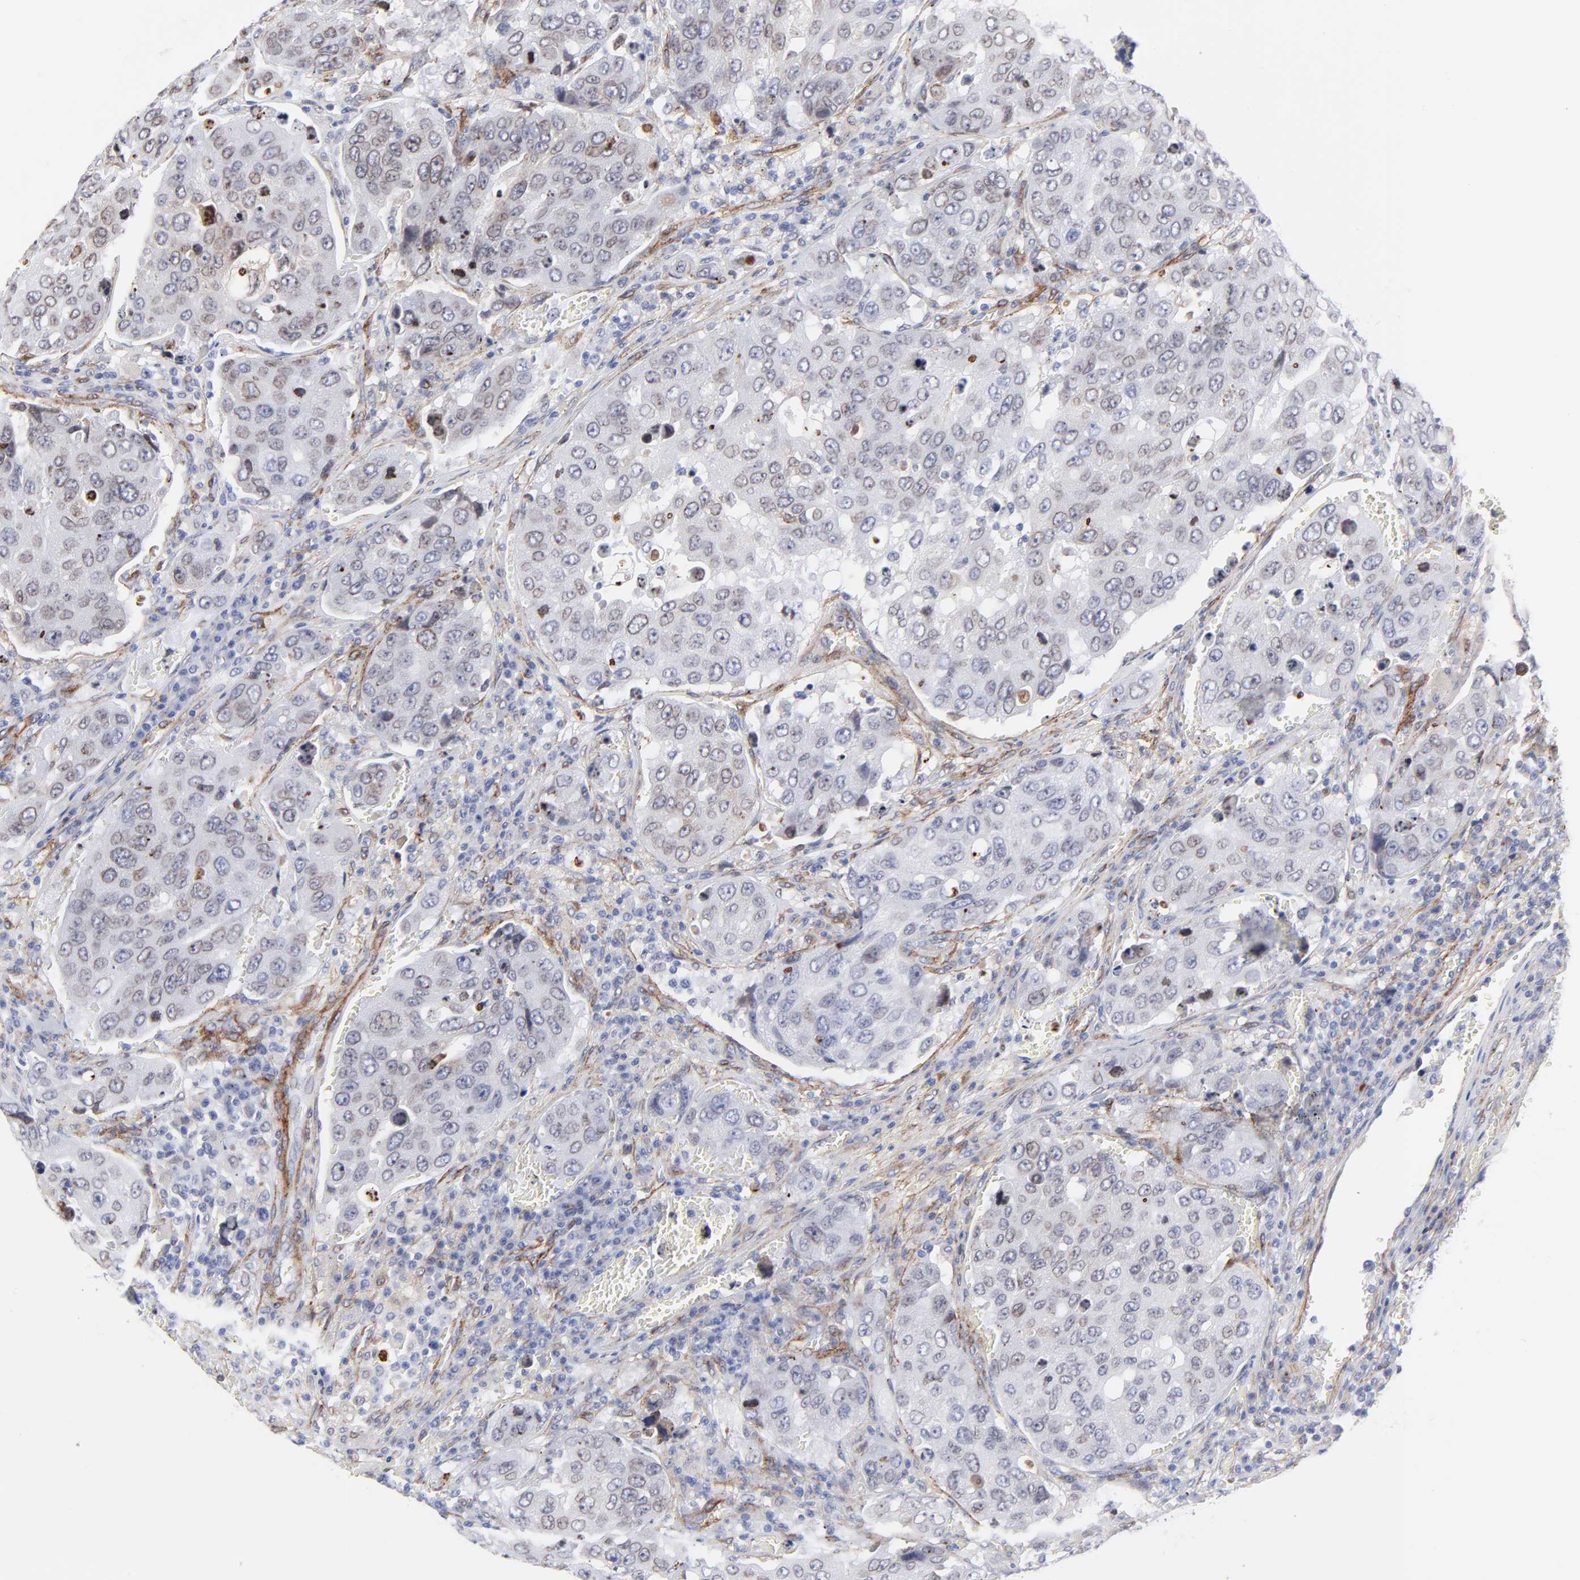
{"staining": {"intensity": "moderate", "quantity": "<25%", "location": "cytoplasmic/membranous,nuclear"}, "tissue": "urothelial cancer", "cell_type": "Tumor cells", "image_type": "cancer", "snomed": [{"axis": "morphology", "description": "Urothelial carcinoma, High grade"}, {"axis": "topography", "description": "Lymph node"}, {"axis": "topography", "description": "Urinary bladder"}], "caption": "Protein staining of urothelial cancer tissue demonstrates moderate cytoplasmic/membranous and nuclear expression in about <25% of tumor cells.", "gene": "PDGFRB", "patient": {"sex": "male", "age": 51}}